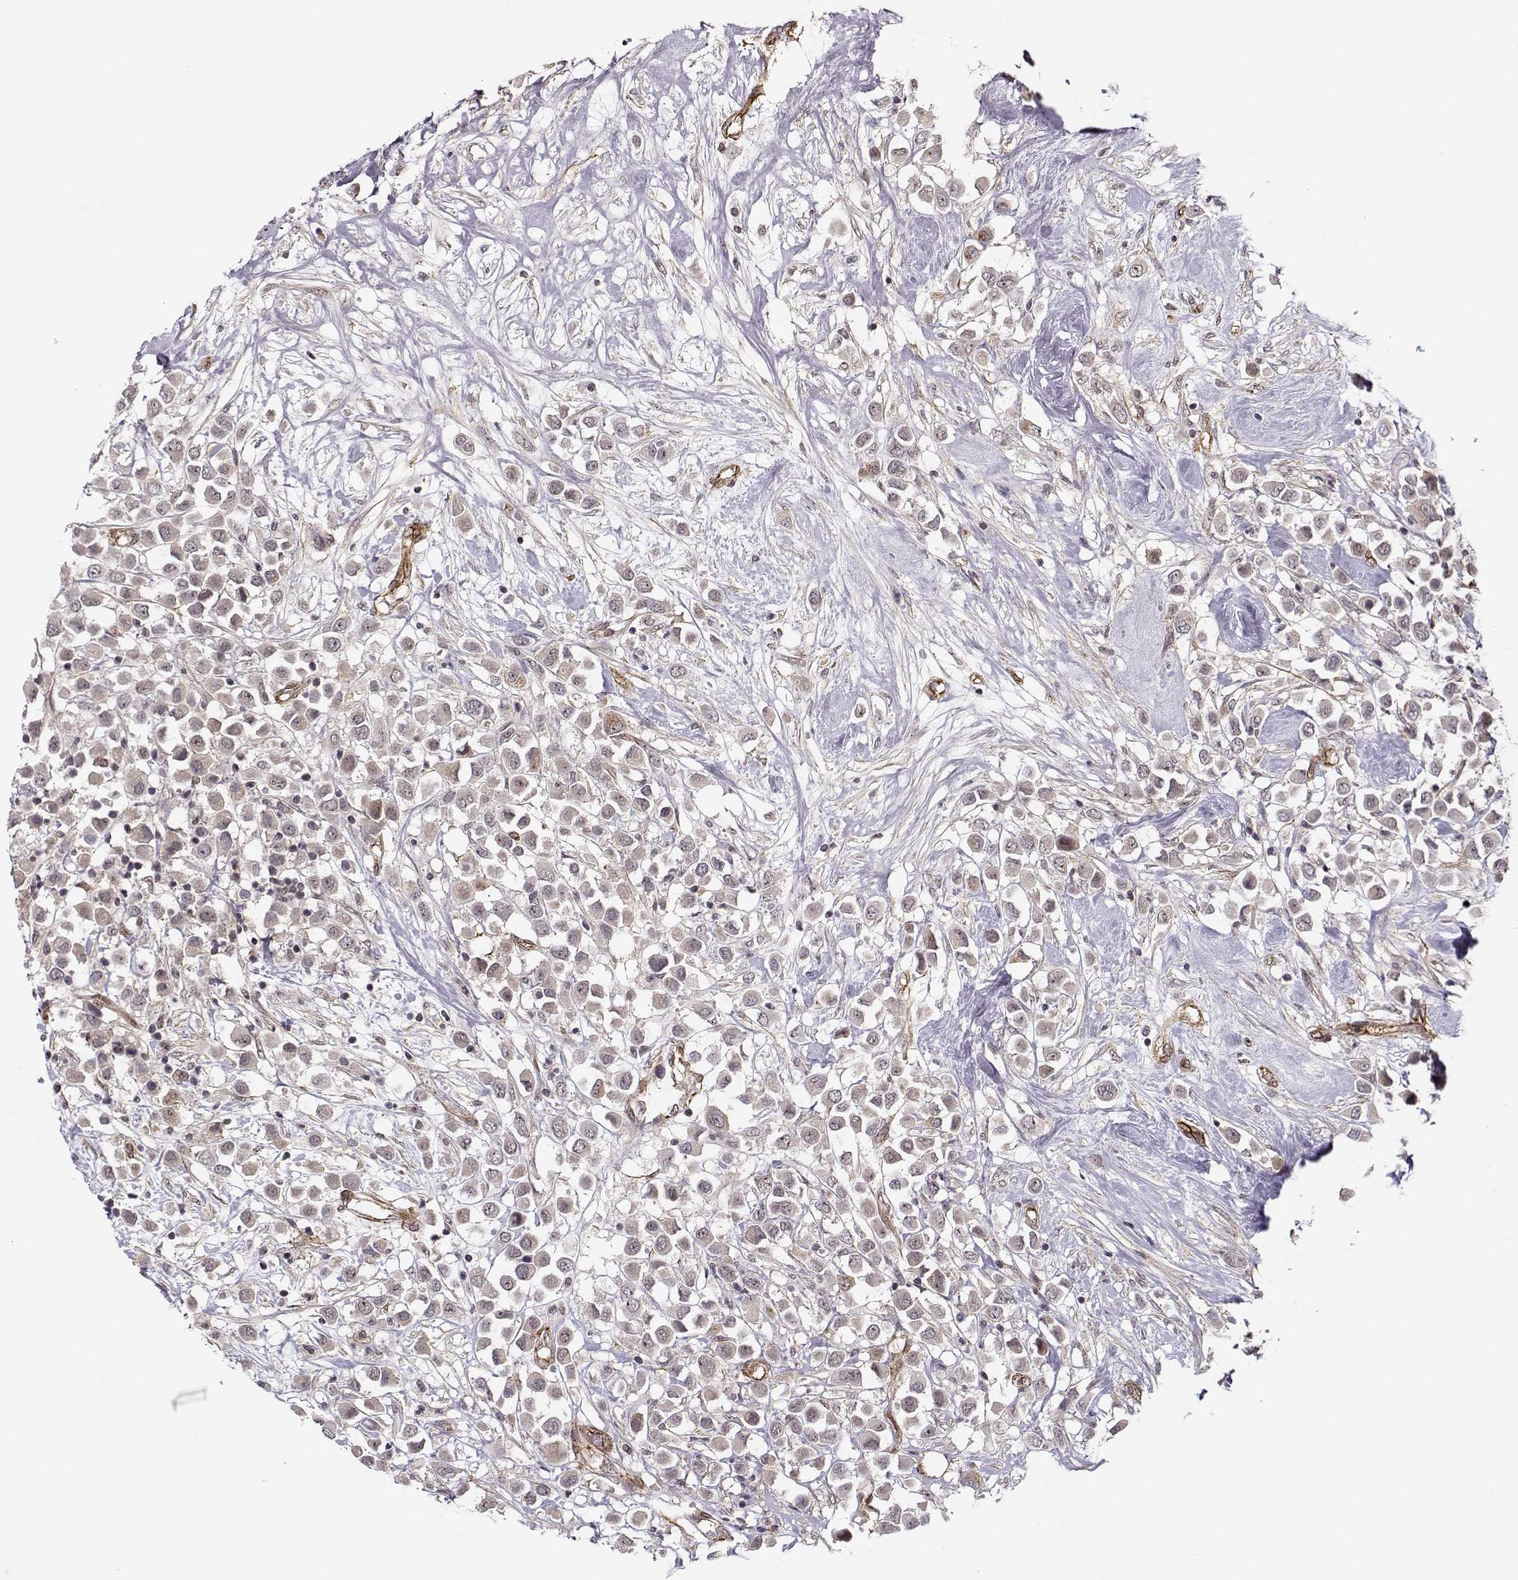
{"staining": {"intensity": "weak", "quantity": "<25%", "location": "cytoplasmic/membranous"}, "tissue": "breast cancer", "cell_type": "Tumor cells", "image_type": "cancer", "snomed": [{"axis": "morphology", "description": "Duct carcinoma"}, {"axis": "topography", "description": "Breast"}], "caption": "Immunohistochemistry (IHC) image of breast cancer stained for a protein (brown), which displays no expression in tumor cells.", "gene": "CIR1", "patient": {"sex": "female", "age": 61}}